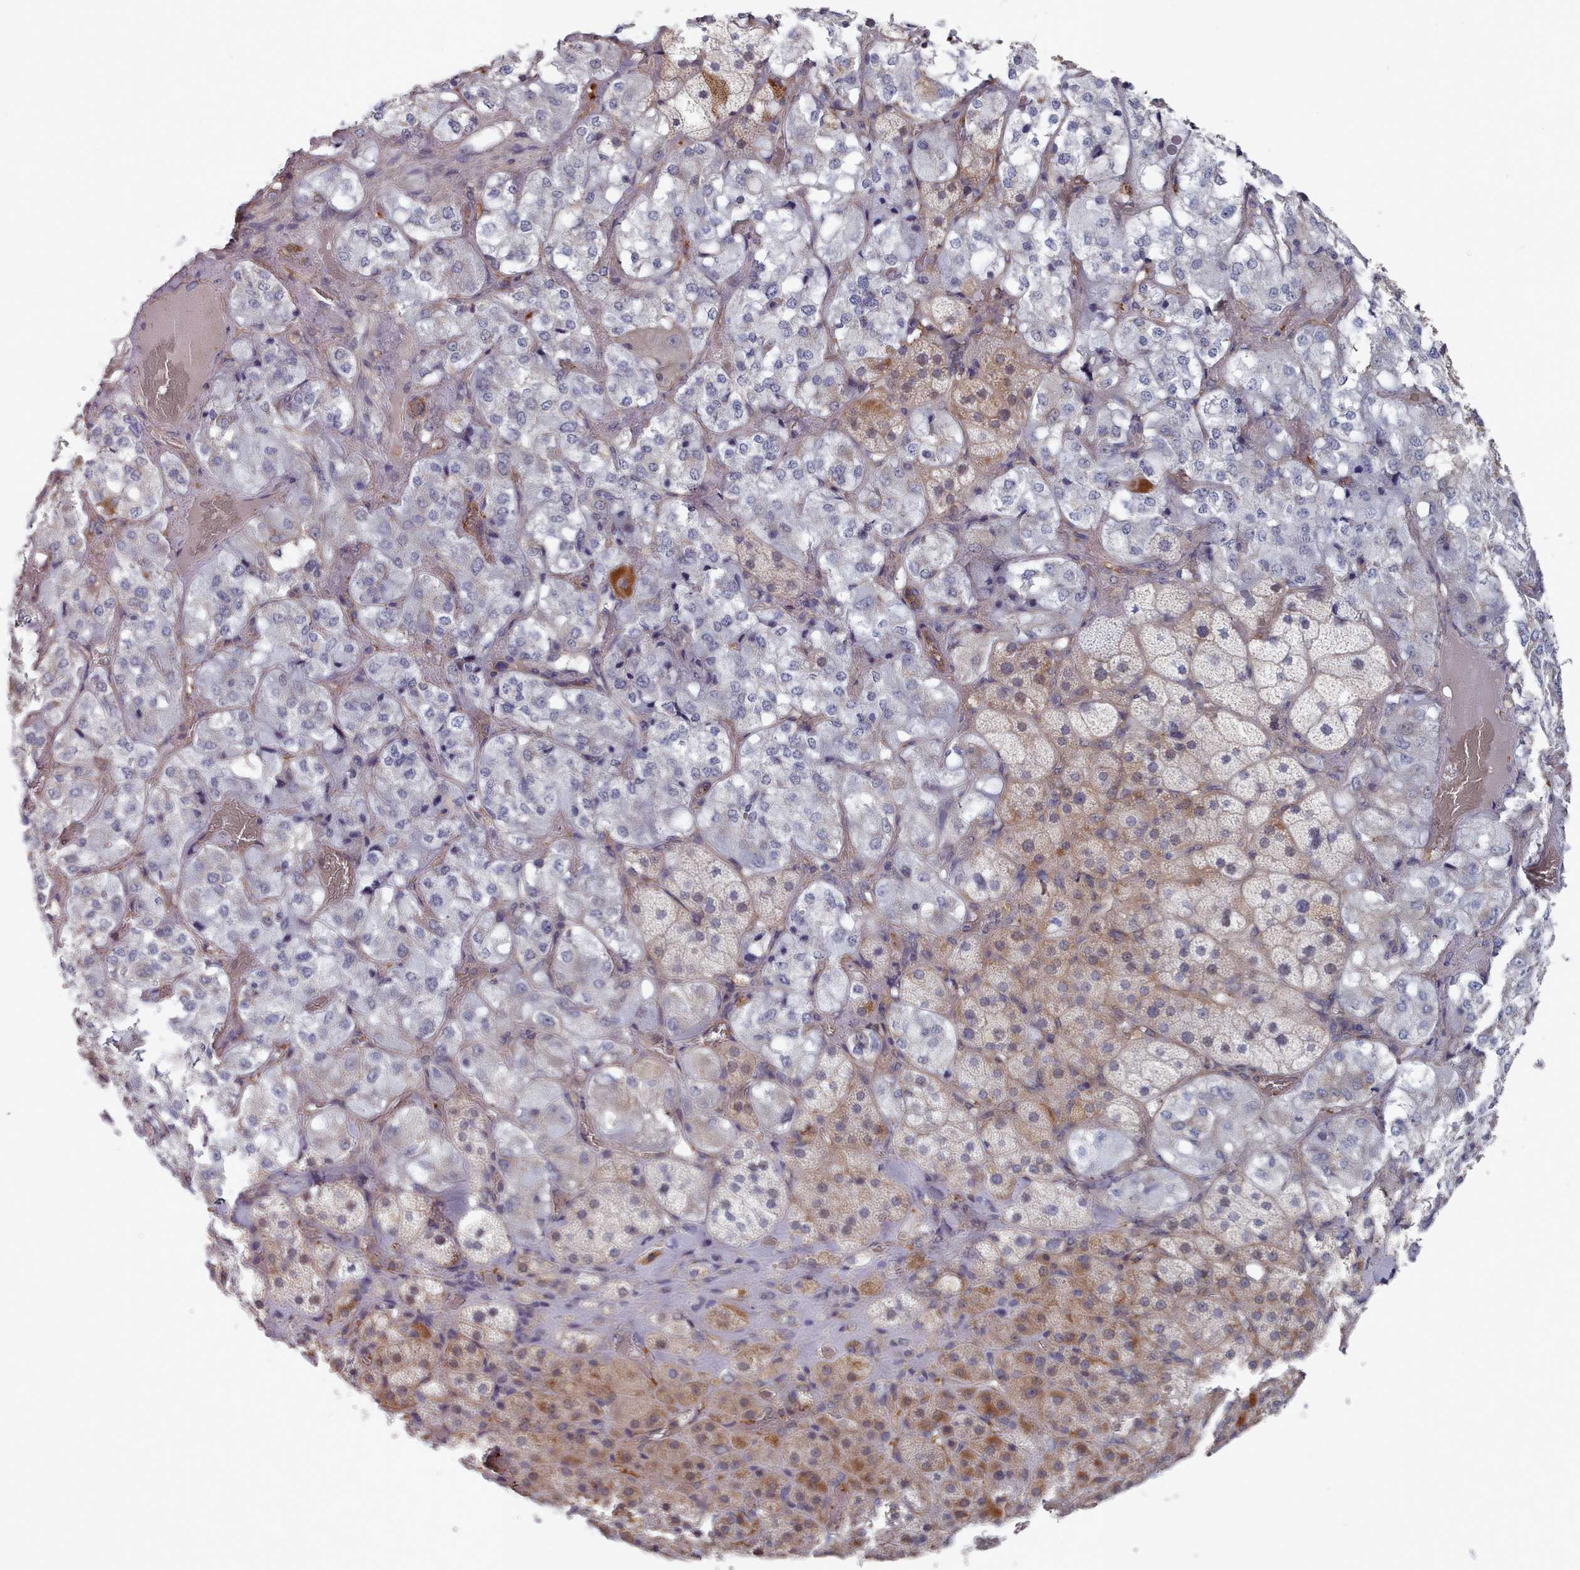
{"staining": {"intensity": "strong", "quantity": "25%-75%", "location": "cytoplasmic/membranous"}, "tissue": "adrenal gland", "cell_type": "Glandular cells", "image_type": "normal", "snomed": [{"axis": "morphology", "description": "Normal tissue, NOS"}, {"axis": "topography", "description": "Adrenal gland"}], "caption": "Immunohistochemistry of unremarkable adrenal gland displays high levels of strong cytoplasmic/membranous staining in about 25%-75% of glandular cells. The staining was performed using DAB, with brown indicating positive protein expression. Nuclei are stained blue with hematoxylin.", "gene": "G6PC1", "patient": {"sex": "male", "age": 57}}